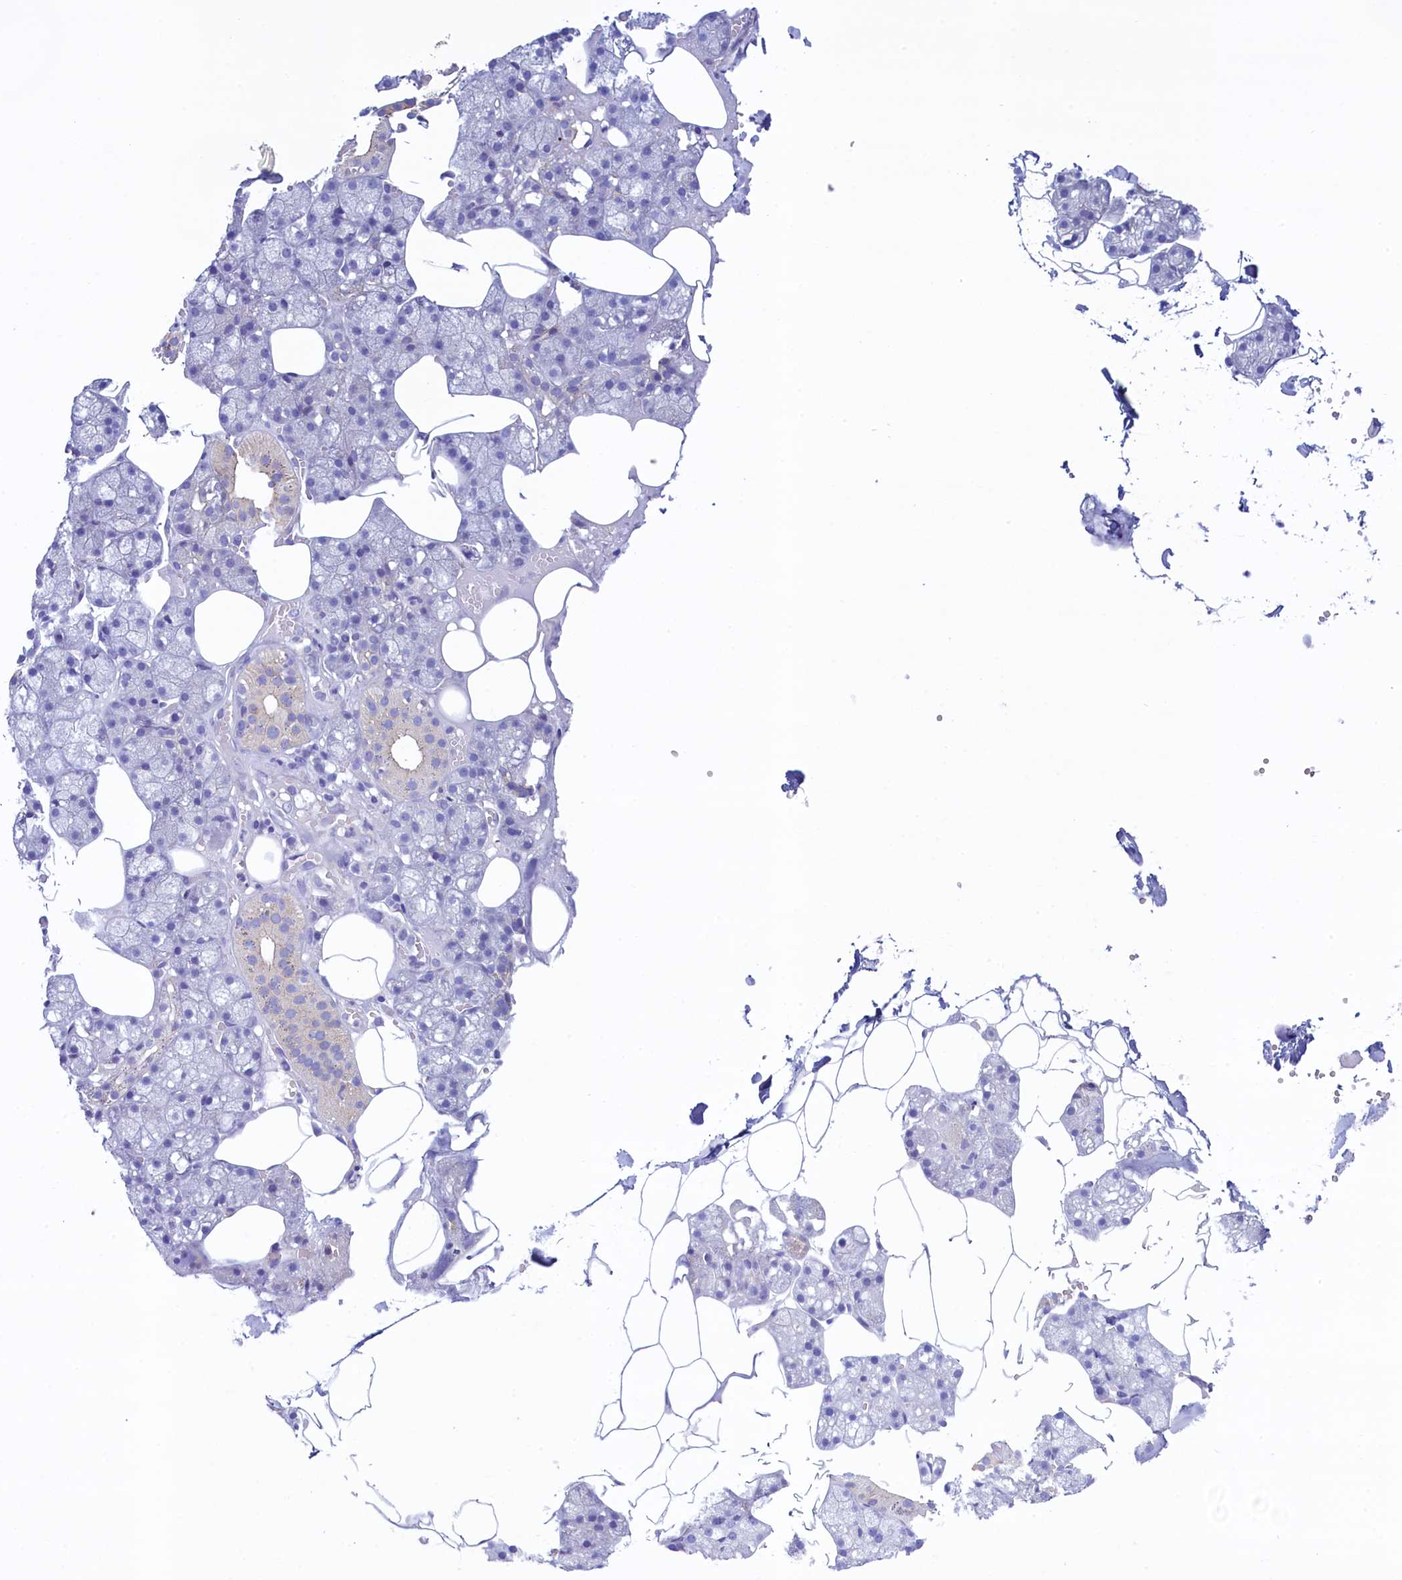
{"staining": {"intensity": "negative", "quantity": "none", "location": "none"}, "tissue": "salivary gland", "cell_type": "Glandular cells", "image_type": "normal", "snomed": [{"axis": "morphology", "description": "Normal tissue, NOS"}, {"axis": "topography", "description": "Salivary gland"}], "caption": "Glandular cells are negative for protein expression in benign human salivary gland. The staining was performed using DAB to visualize the protein expression in brown, while the nuclei were stained in blue with hematoxylin (Magnification: 20x).", "gene": "KRBOX5", "patient": {"sex": "male", "age": 62}}